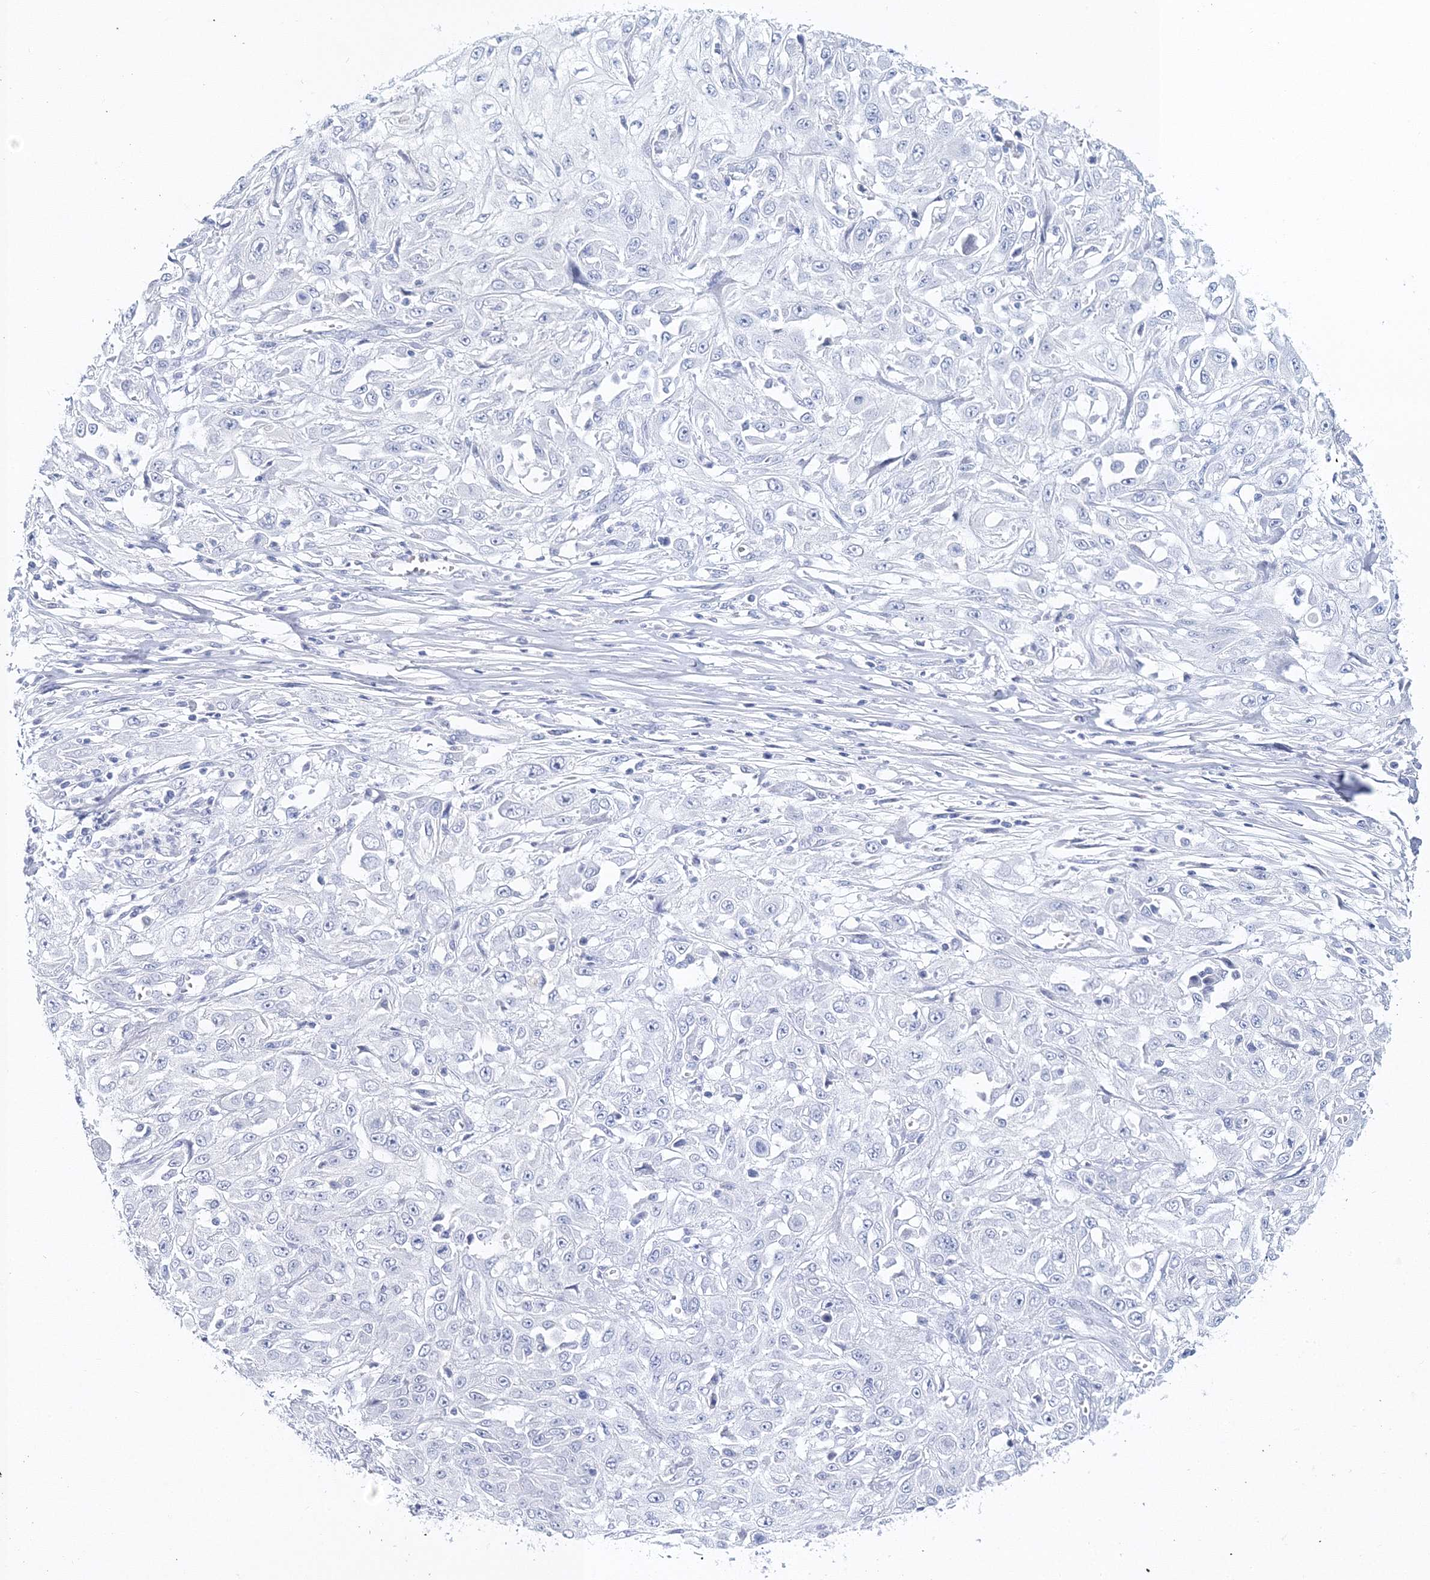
{"staining": {"intensity": "negative", "quantity": "none", "location": "none"}, "tissue": "skin cancer", "cell_type": "Tumor cells", "image_type": "cancer", "snomed": [{"axis": "morphology", "description": "Squamous cell carcinoma, NOS"}, {"axis": "morphology", "description": "Squamous cell carcinoma, metastatic, NOS"}, {"axis": "topography", "description": "Skin"}, {"axis": "topography", "description": "Lymph node"}], "caption": "Immunohistochemistry photomicrograph of neoplastic tissue: human skin cancer (metastatic squamous cell carcinoma) stained with DAB (3,3'-diaminobenzidine) displays no significant protein positivity in tumor cells.", "gene": "MYOZ2", "patient": {"sex": "male", "age": 75}}